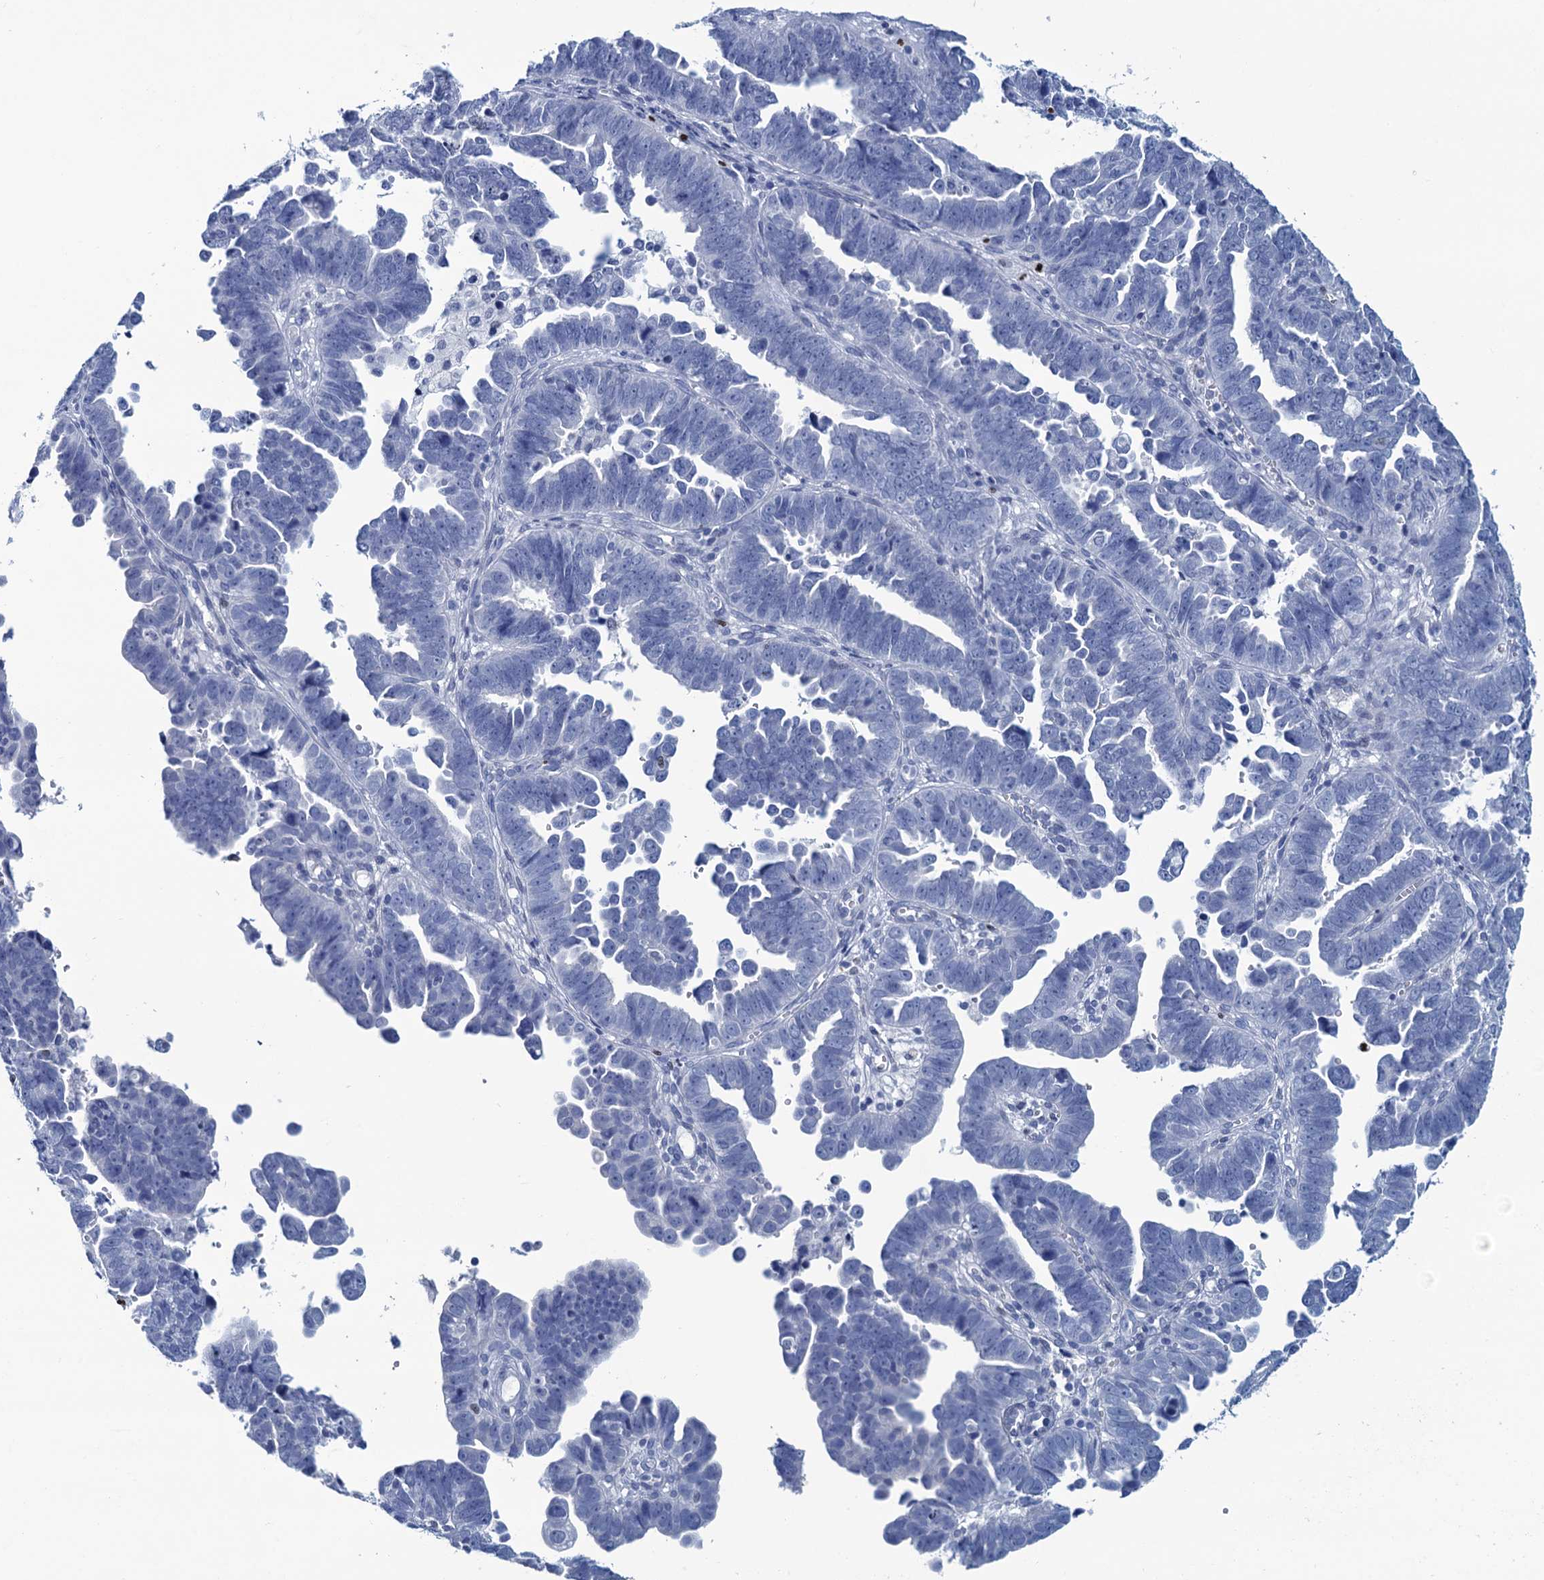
{"staining": {"intensity": "negative", "quantity": "none", "location": "none"}, "tissue": "endometrial cancer", "cell_type": "Tumor cells", "image_type": "cancer", "snomed": [{"axis": "morphology", "description": "Adenocarcinoma, NOS"}, {"axis": "topography", "description": "Endometrium"}], "caption": "A photomicrograph of human adenocarcinoma (endometrial) is negative for staining in tumor cells. (Brightfield microscopy of DAB (3,3'-diaminobenzidine) IHC at high magnification).", "gene": "RHCG", "patient": {"sex": "female", "age": 75}}